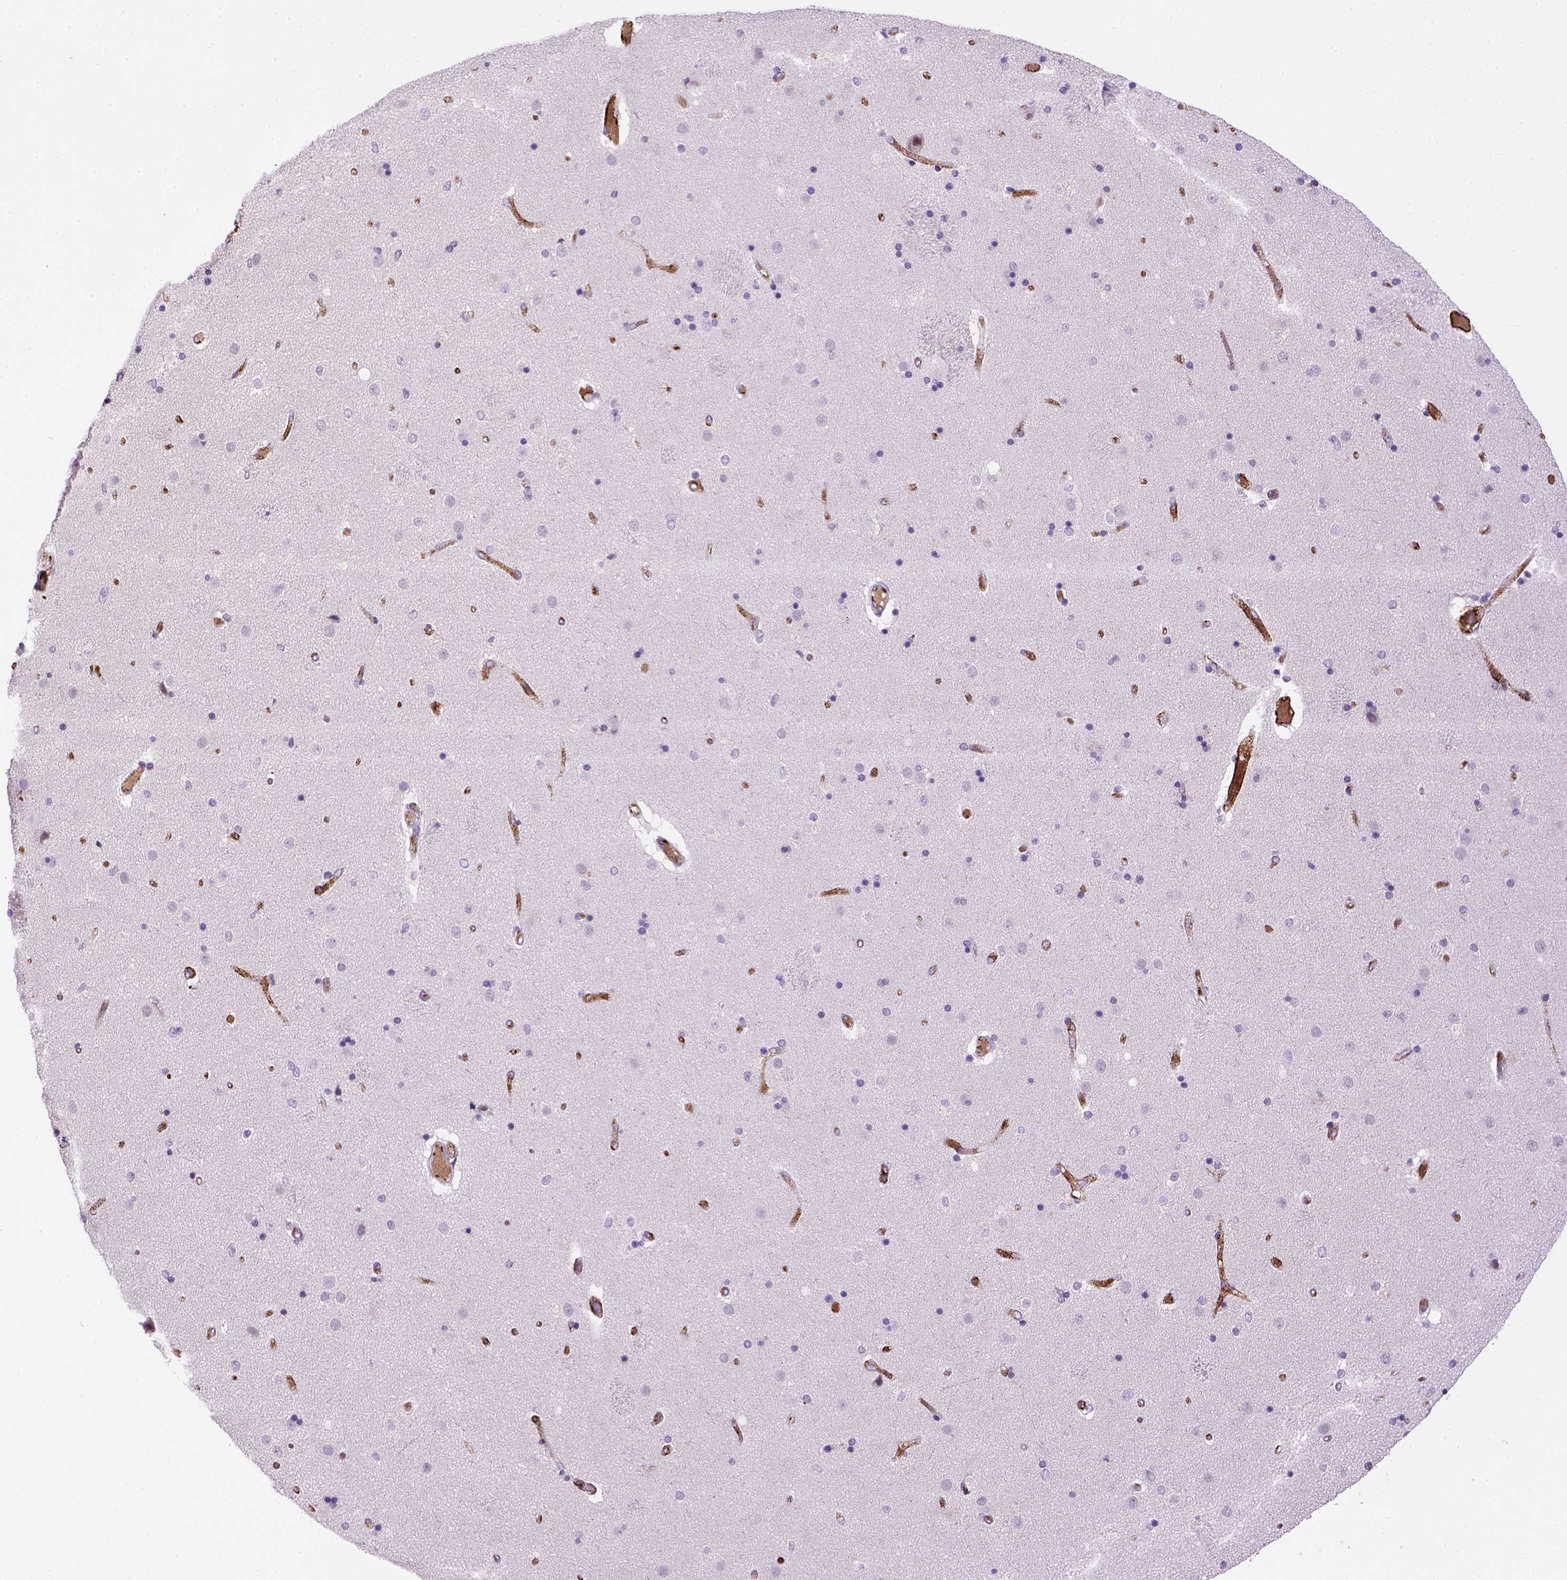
{"staining": {"intensity": "negative", "quantity": "none", "location": "none"}, "tissue": "caudate", "cell_type": "Glial cells", "image_type": "normal", "snomed": [{"axis": "morphology", "description": "Normal tissue, NOS"}, {"axis": "topography", "description": "Lateral ventricle wall"}], "caption": "High magnification brightfield microscopy of normal caudate stained with DAB (3,3'-diaminobenzidine) (brown) and counterstained with hematoxylin (blue): glial cells show no significant staining. Brightfield microscopy of immunohistochemistry (IHC) stained with DAB (3,3'-diaminobenzidine) (brown) and hematoxylin (blue), captured at high magnification.", "gene": "VWF", "patient": {"sex": "female", "age": 71}}